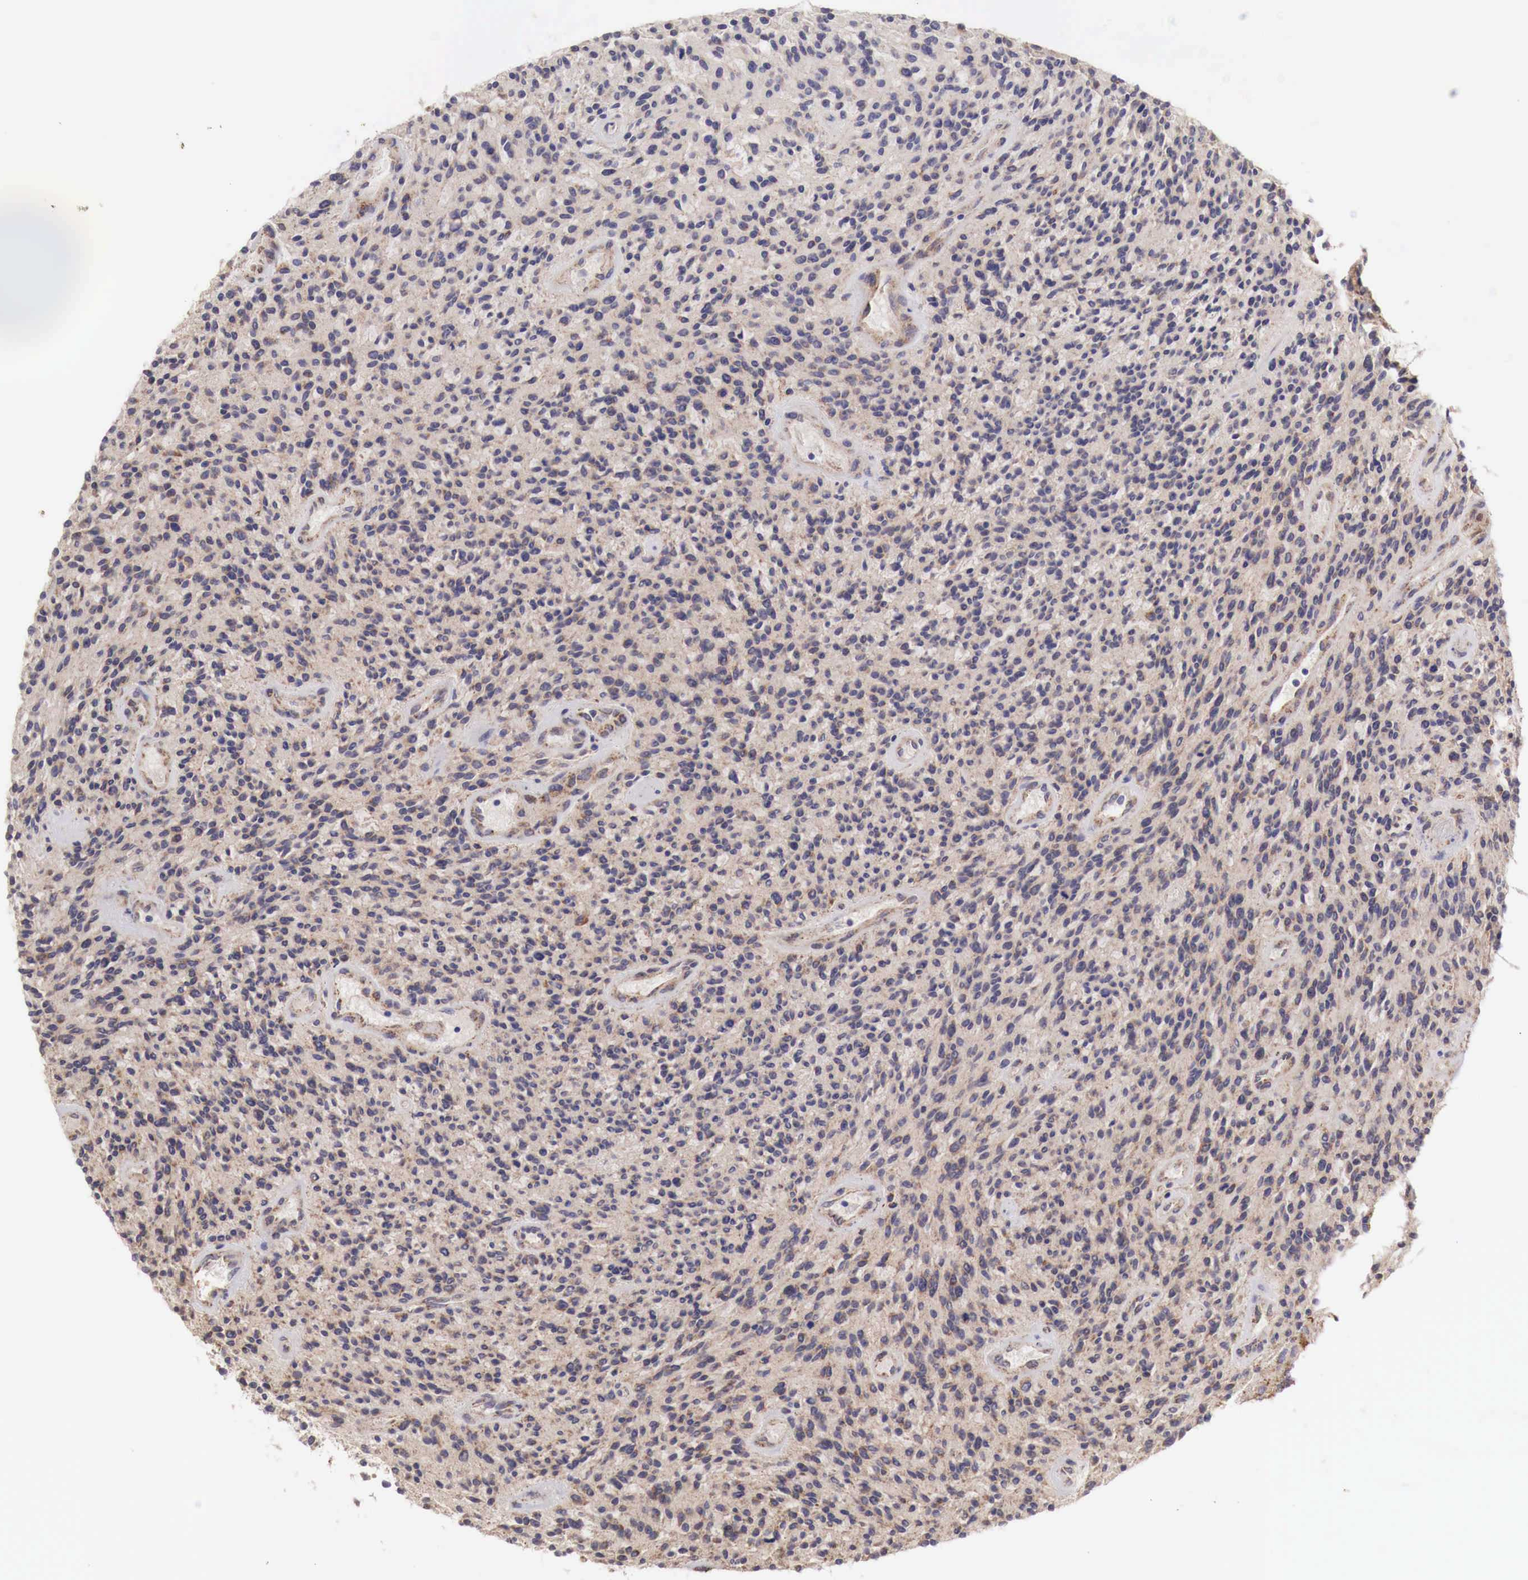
{"staining": {"intensity": "weak", "quantity": ">75%", "location": "cytoplasmic/membranous"}, "tissue": "glioma", "cell_type": "Tumor cells", "image_type": "cancer", "snomed": [{"axis": "morphology", "description": "Glioma, malignant, High grade"}, {"axis": "topography", "description": "Brain"}], "caption": "Immunohistochemistry micrograph of neoplastic tissue: human malignant high-grade glioma stained using IHC reveals low levels of weak protein expression localized specifically in the cytoplasmic/membranous of tumor cells, appearing as a cytoplasmic/membranous brown color.", "gene": "XPNPEP3", "patient": {"sex": "female", "age": 13}}